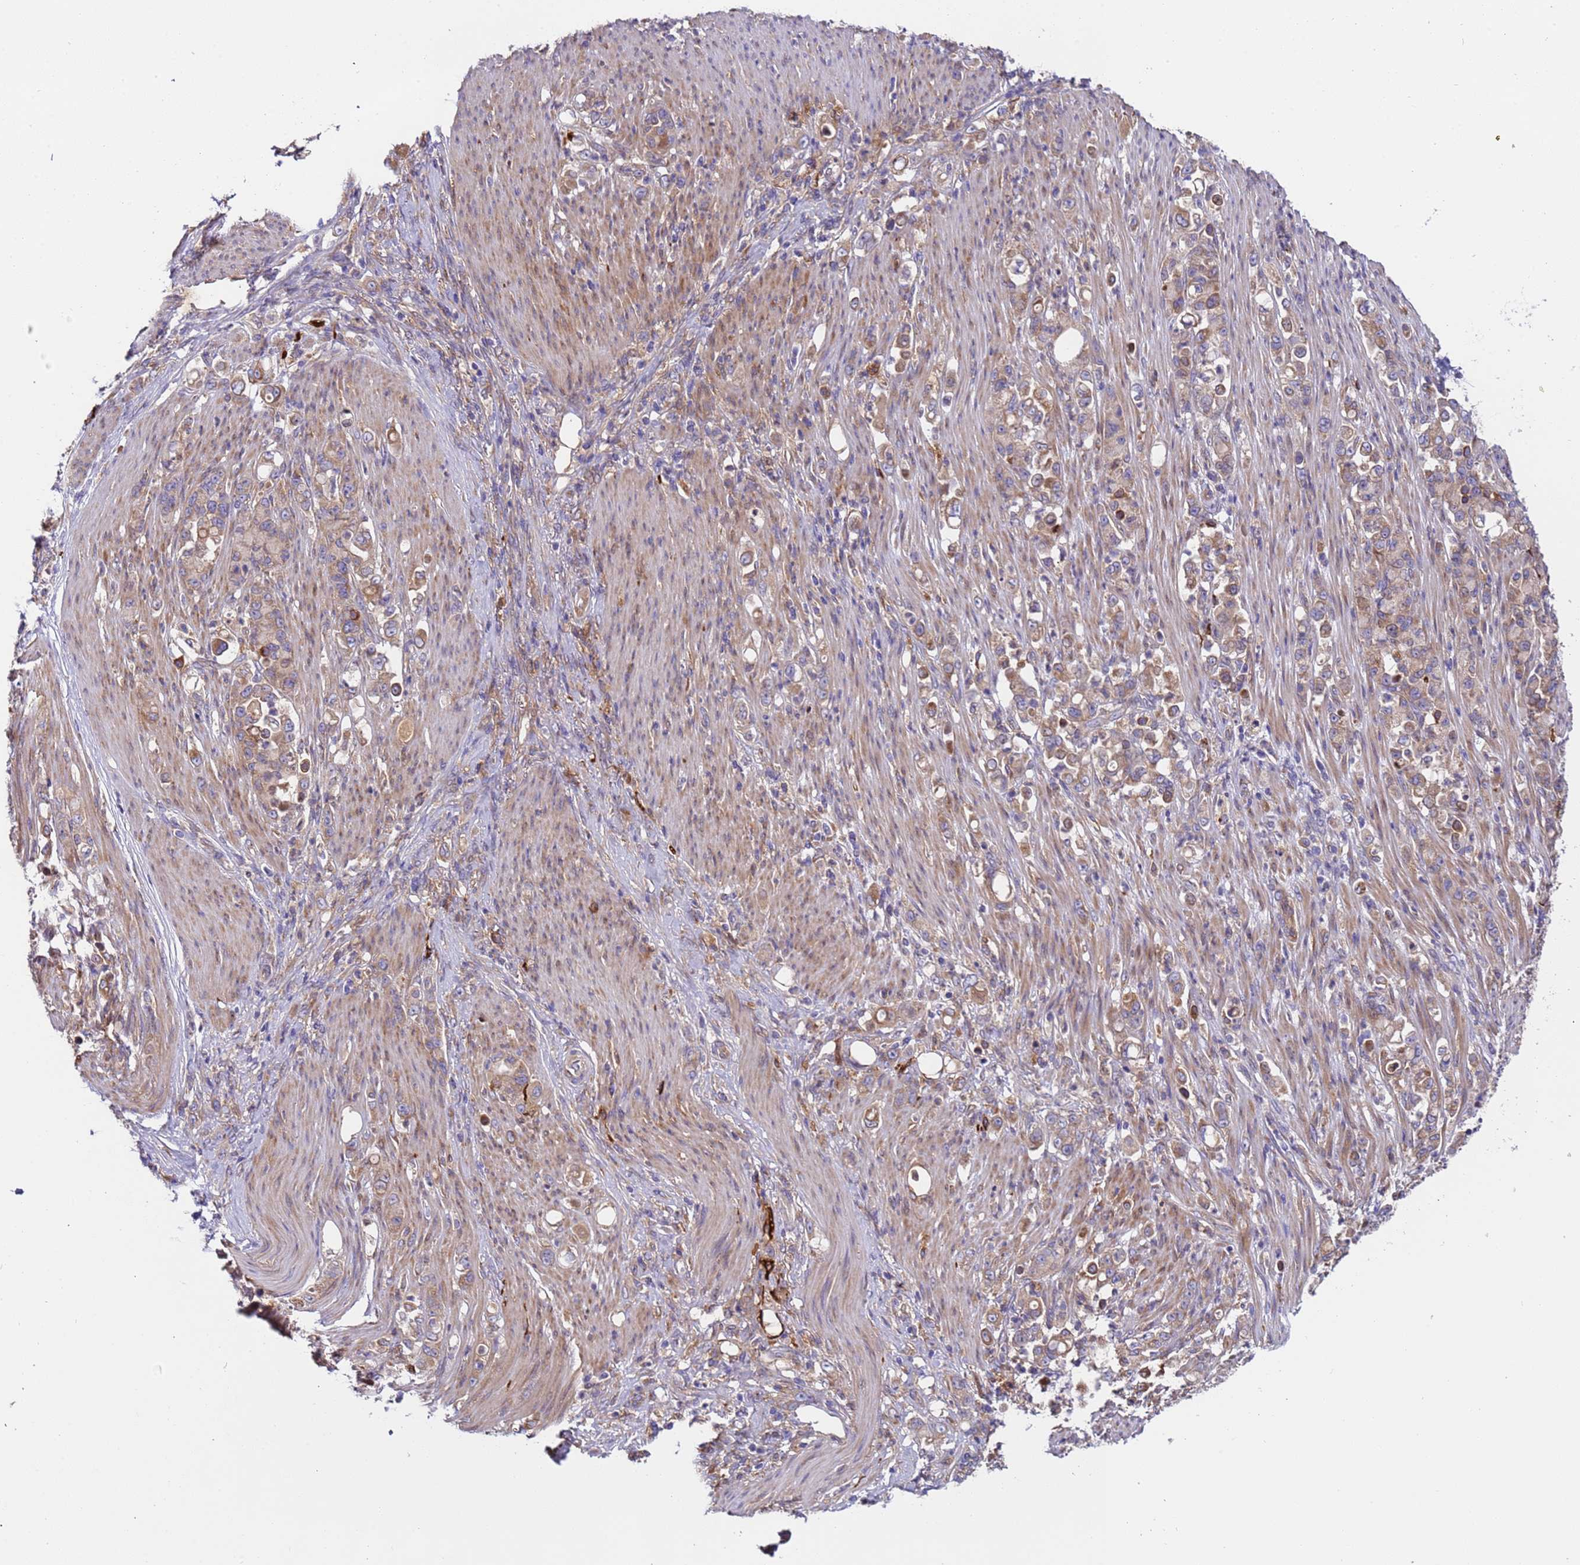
{"staining": {"intensity": "weak", "quantity": ">75%", "location": "cytoplasmic/membranous"}, "tissue": "stomach cancer", "cell_type": "Tumor cells", "image_type": "cancer", "snomed": [{"axis": "morphology", "description": "Normal tissue, NOS"}, {"axis": "morphology", "description": "Adenocarcinoma, NOS"}, {"axis": "topography", "description": "Stomach"}], "caption": "Protein staining demonstrates weak cytoplasmic/membranous expression in about >75% of tumor cells in stomach cancer (adenocarcinoma).", "gene": "PAQR7", "patient": {"sex": "female", "age": 79}}